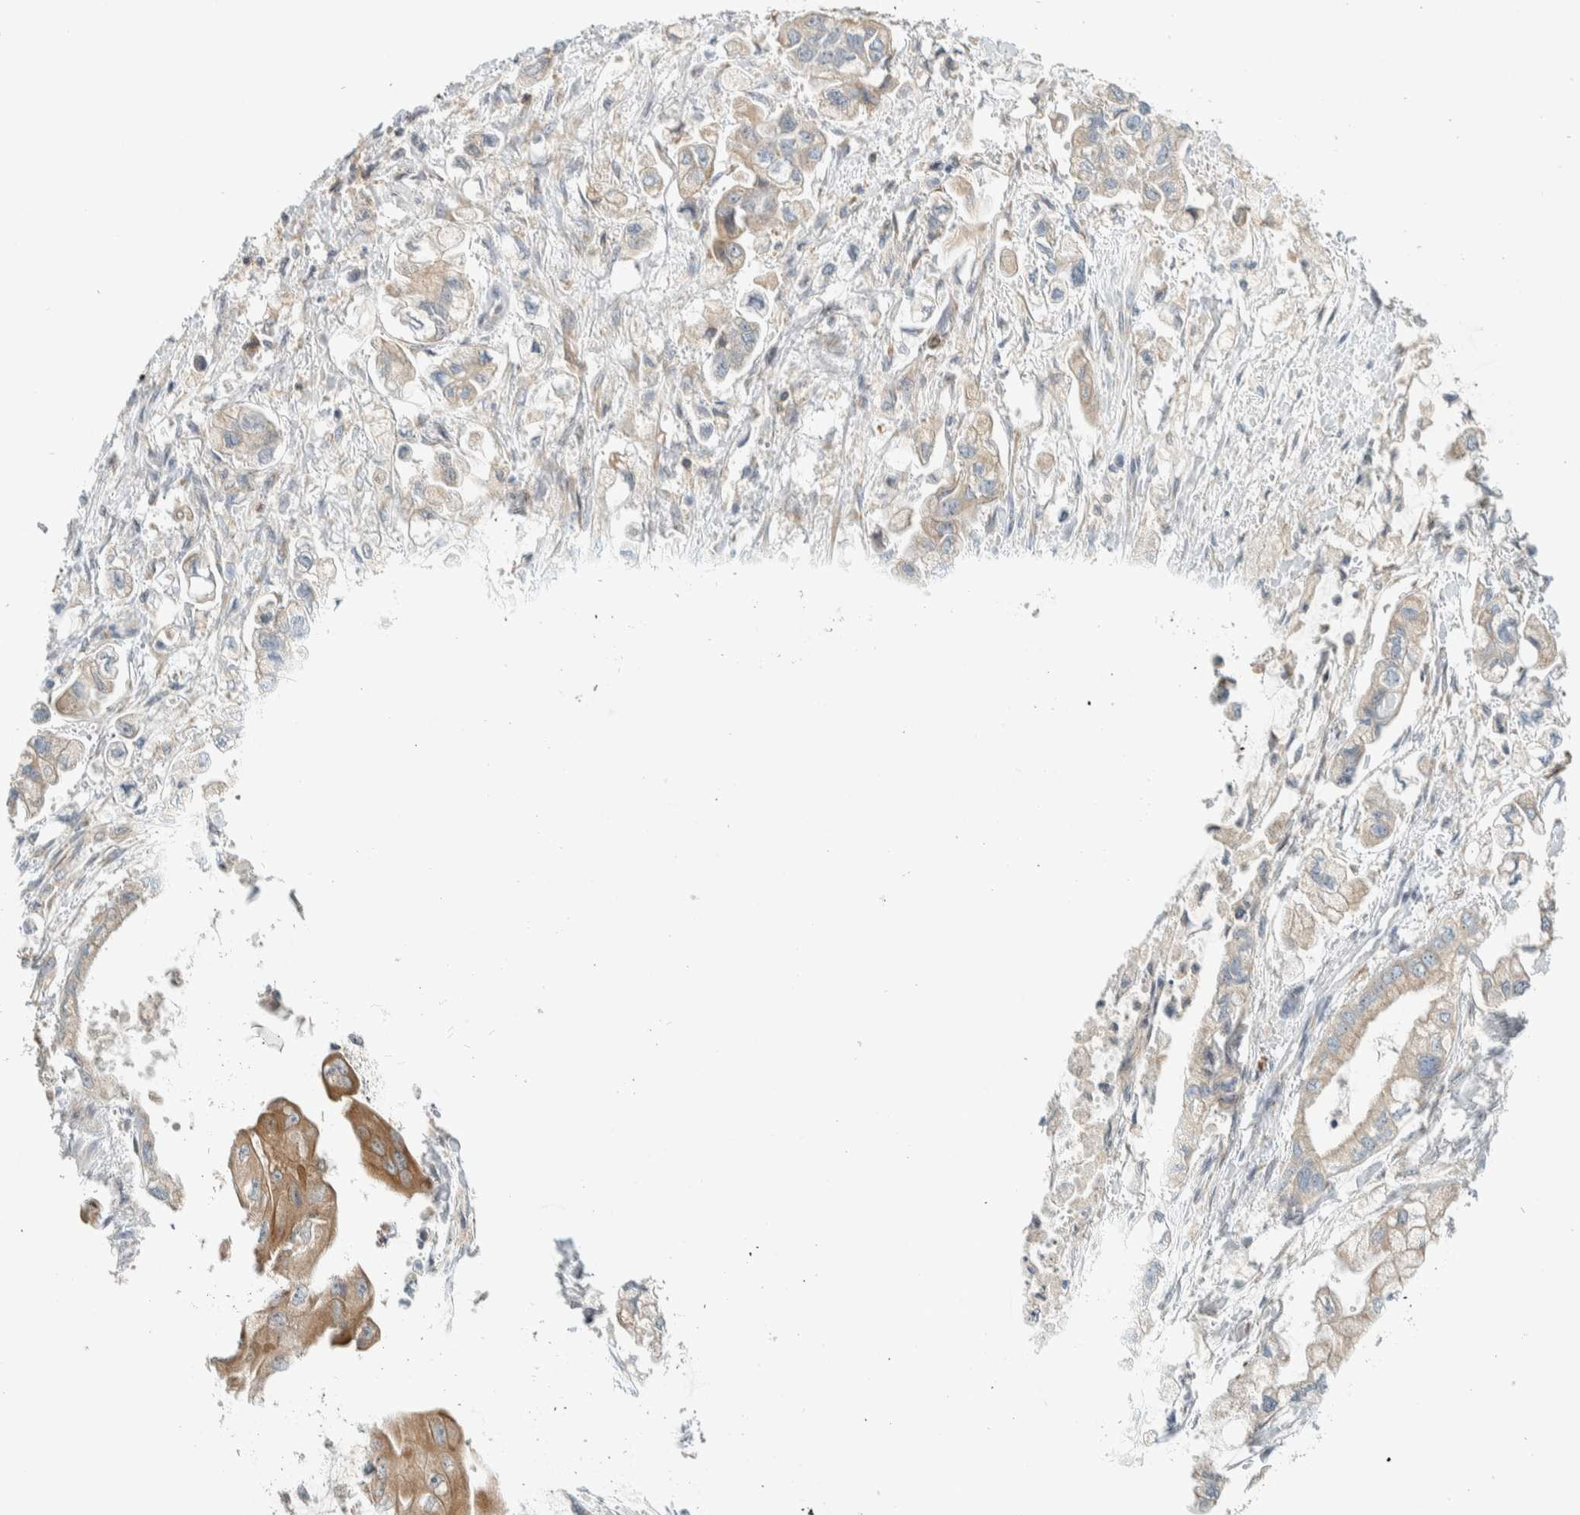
{"staining": {"intensity": "moderate", "quantity": "<25%", "location": "cytoplasmic/membranous"}, "tissue": "stomach cancer", "cell_type": "Tumor cells", "image_type": "cancer", "snomed": [{"axis": "morphology", "description": "Normal tissue, NOS"}, {"axis": "morphology", "description": "Adenocarcinoma, NOS"}, {"axis": "topography", "description": "Stomach"}], "caption": "Protein expression analysis of adenocarcinoma (stomach) exhibits moderate cytoplasmic/membranous expression in approximately <25% of tumor cells. The protein of interest is stained brown, and the nuclei are stained in blue (DAB IHC with brightfield microscopy, high magnification).", "gene": "CCDC57", "patient": {"sex": "male", "age": 62}}